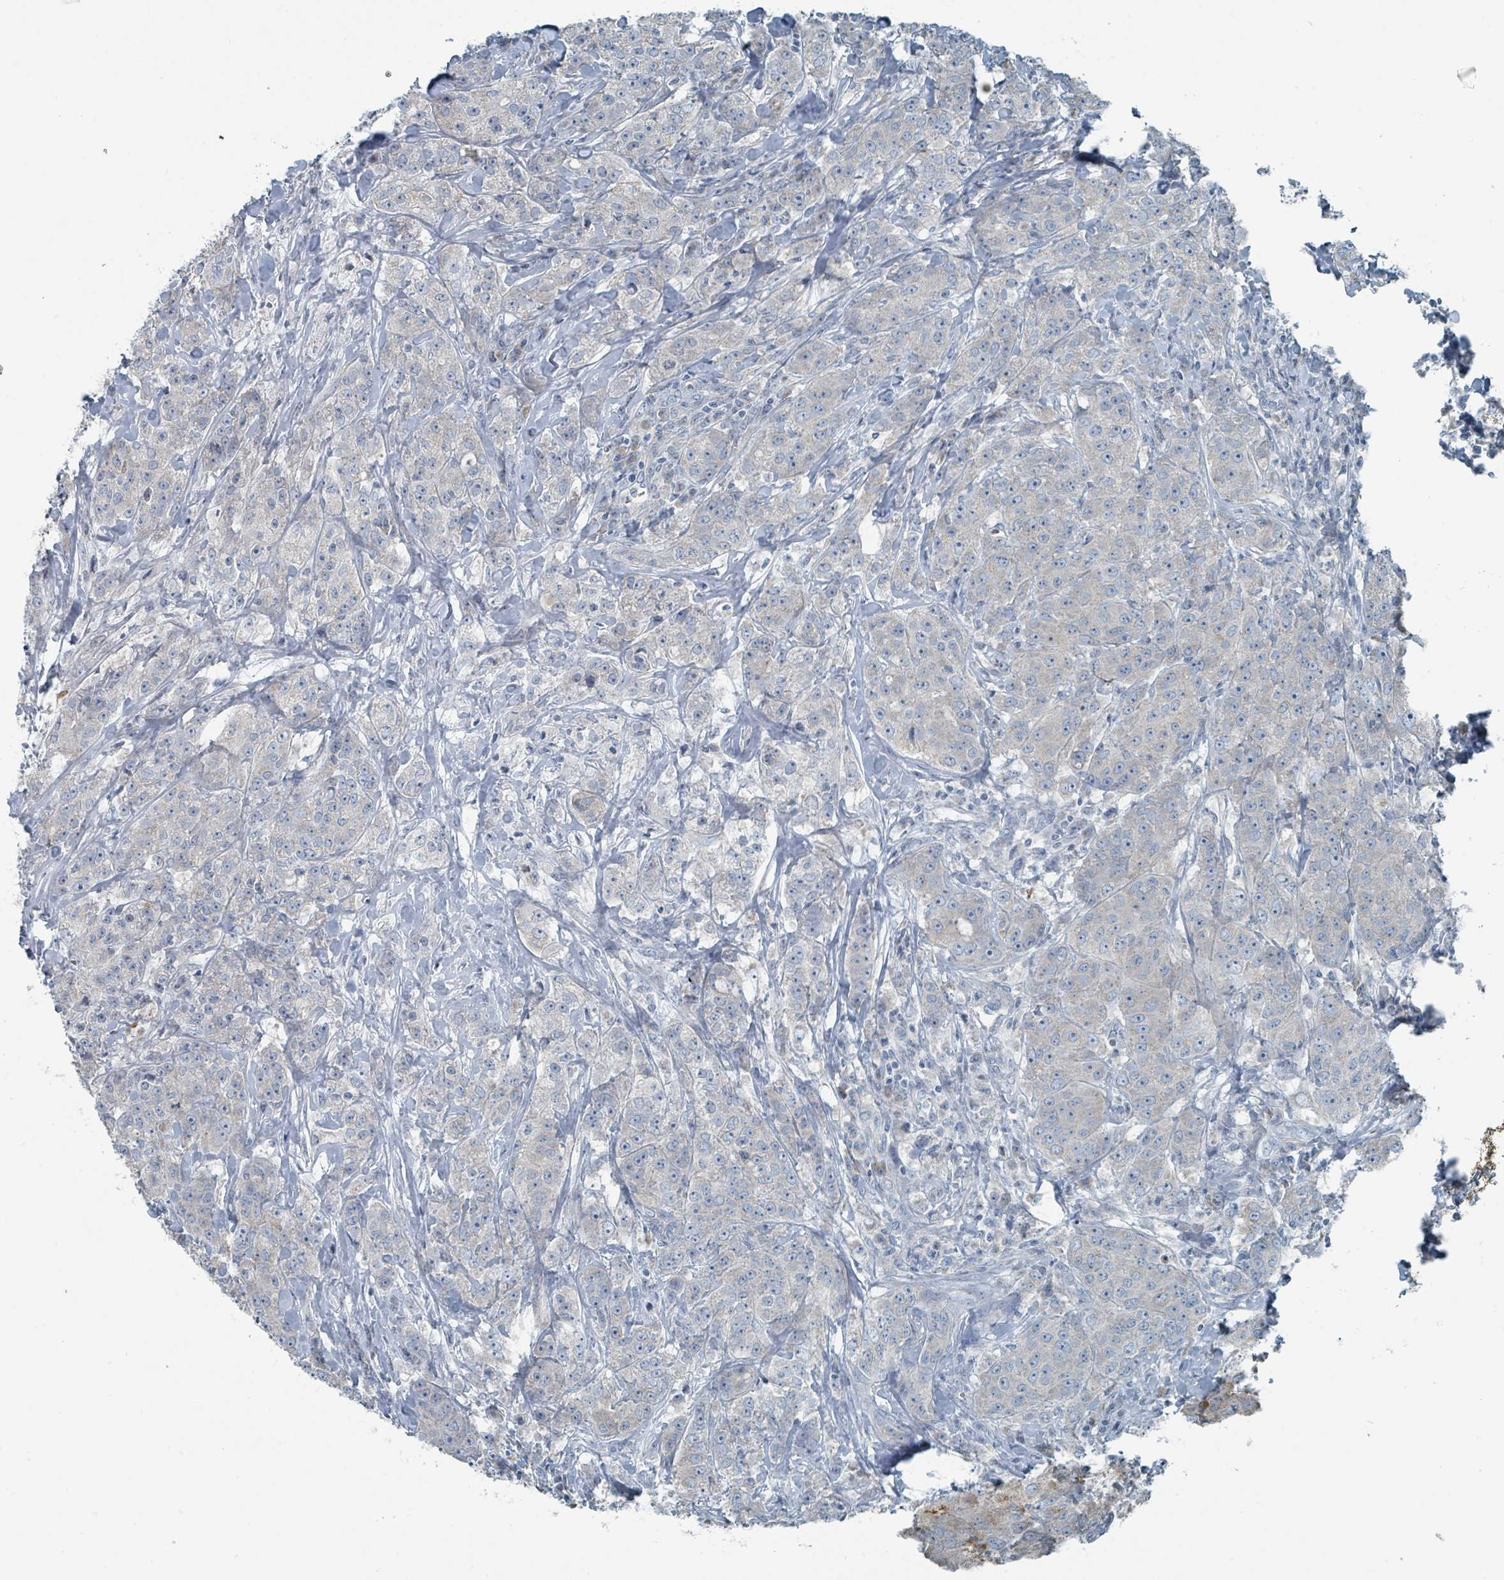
{"staining": {"intensity": "negative", "quantity": "none", "location": "none"}, "tissue": "breast cancer", "cell_type": "Tumor cells", "image_type": "cancer", "snomed": [{"axis": "morphology", "description": "Duct carcinoma"}, {"axis": "topography", "description": "Breast"}], "caption": "Protein analysis of breast infiltrating ductal carcinoma shows no significant staining in tumor cells. (Immunohistochemistry (ihc), brightfield microscopy, high magnification).", "gene": "RASA4", "patient": {"sex": "female", "age": 43}}